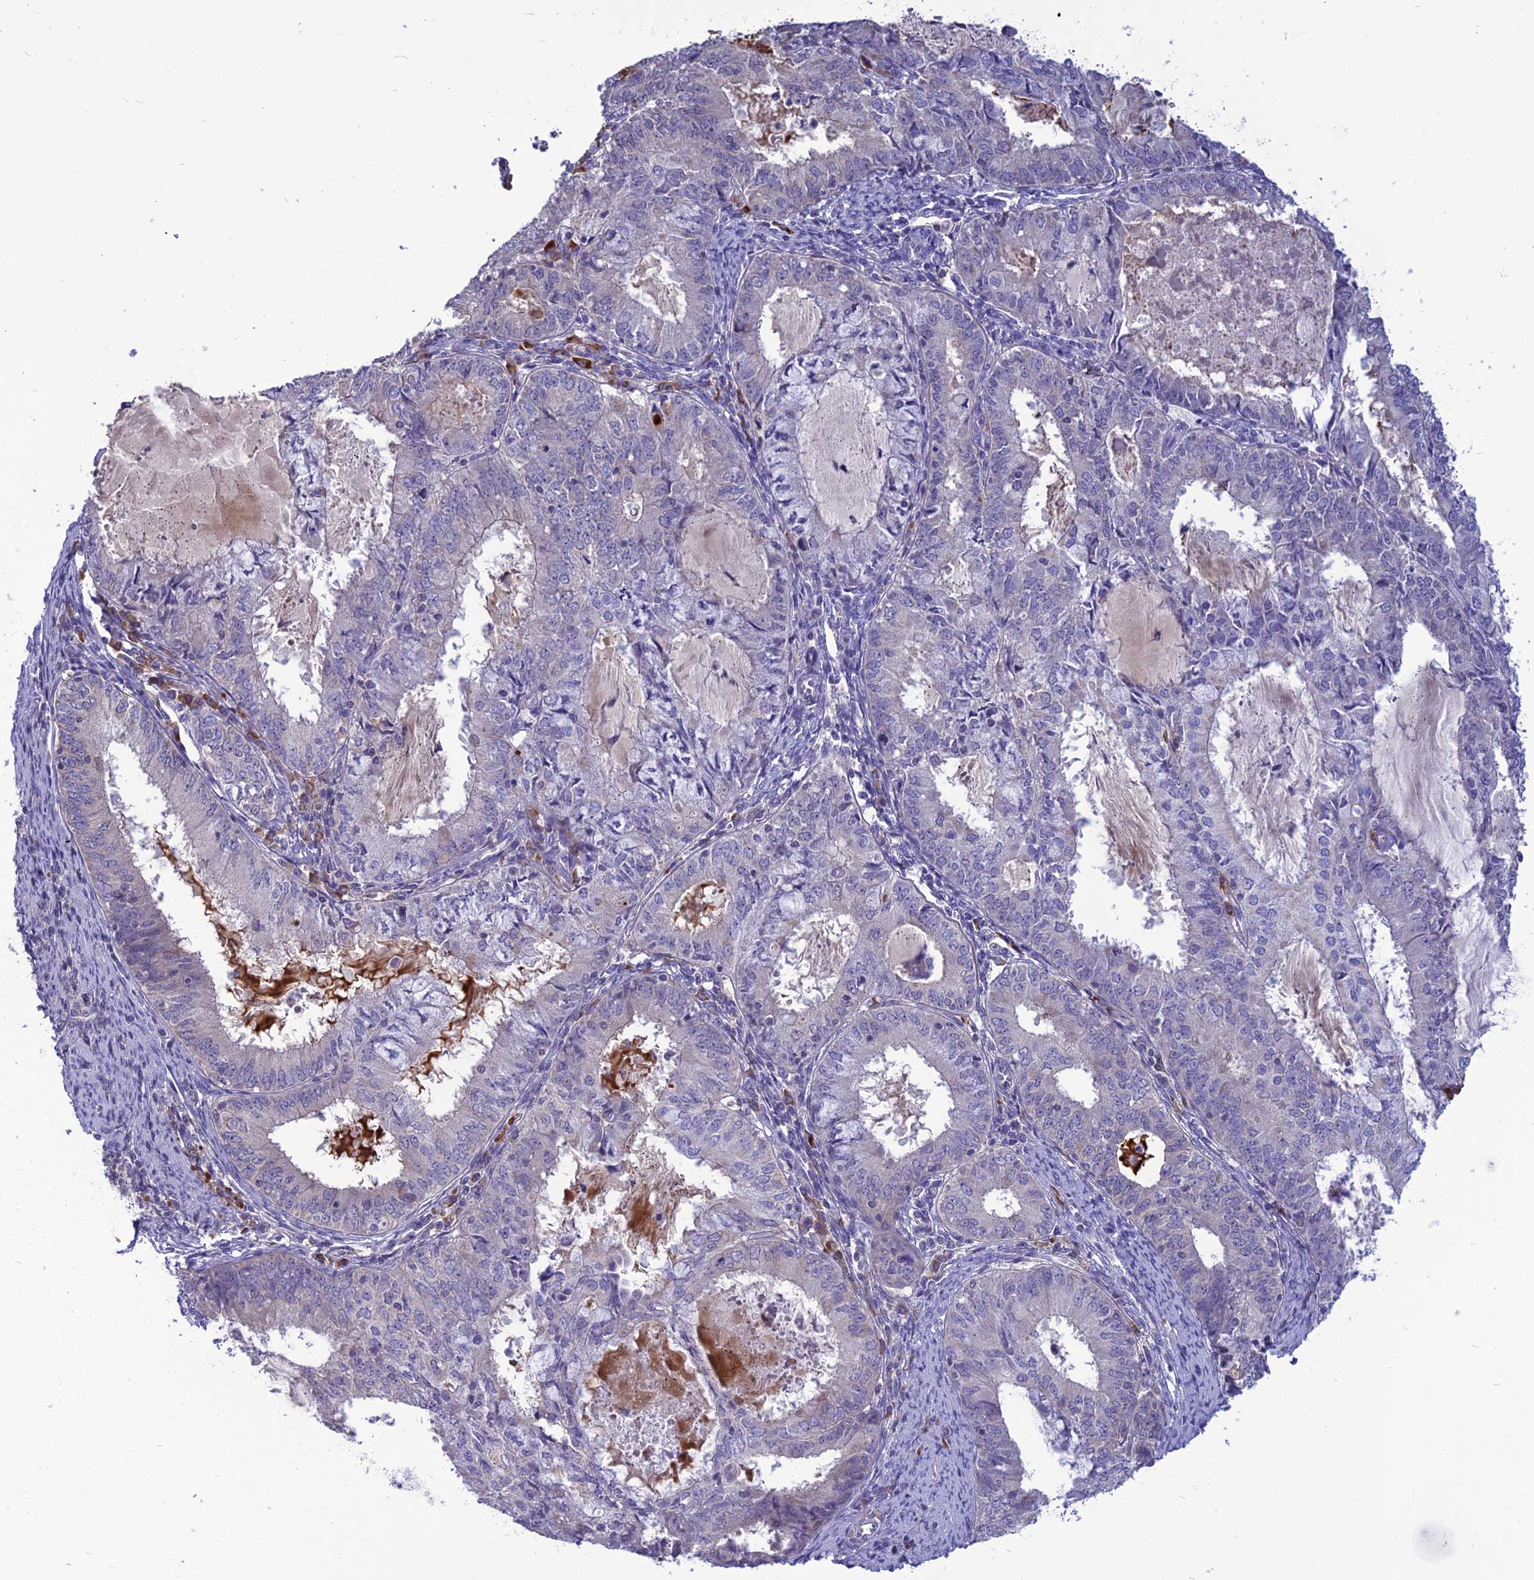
{"staining": {"intensity": "negative", "quantity": "none", "location": "none"}, "tissue": "endometrial cancer", "cell_type": "Tumor cells", "image_type": "cancer", "snomed": [{"axis": "morphology", "description": "Adenocarcinoma, NOS"}, {"axis": "topography", "description": "Endometrium"}], "caption": "IHC of human endometrial cancer (adenocarcinoma) reveals no expression in tumor cells.", "gene": "PSMF1", "patient": {"sex": "female", "age": 57}}